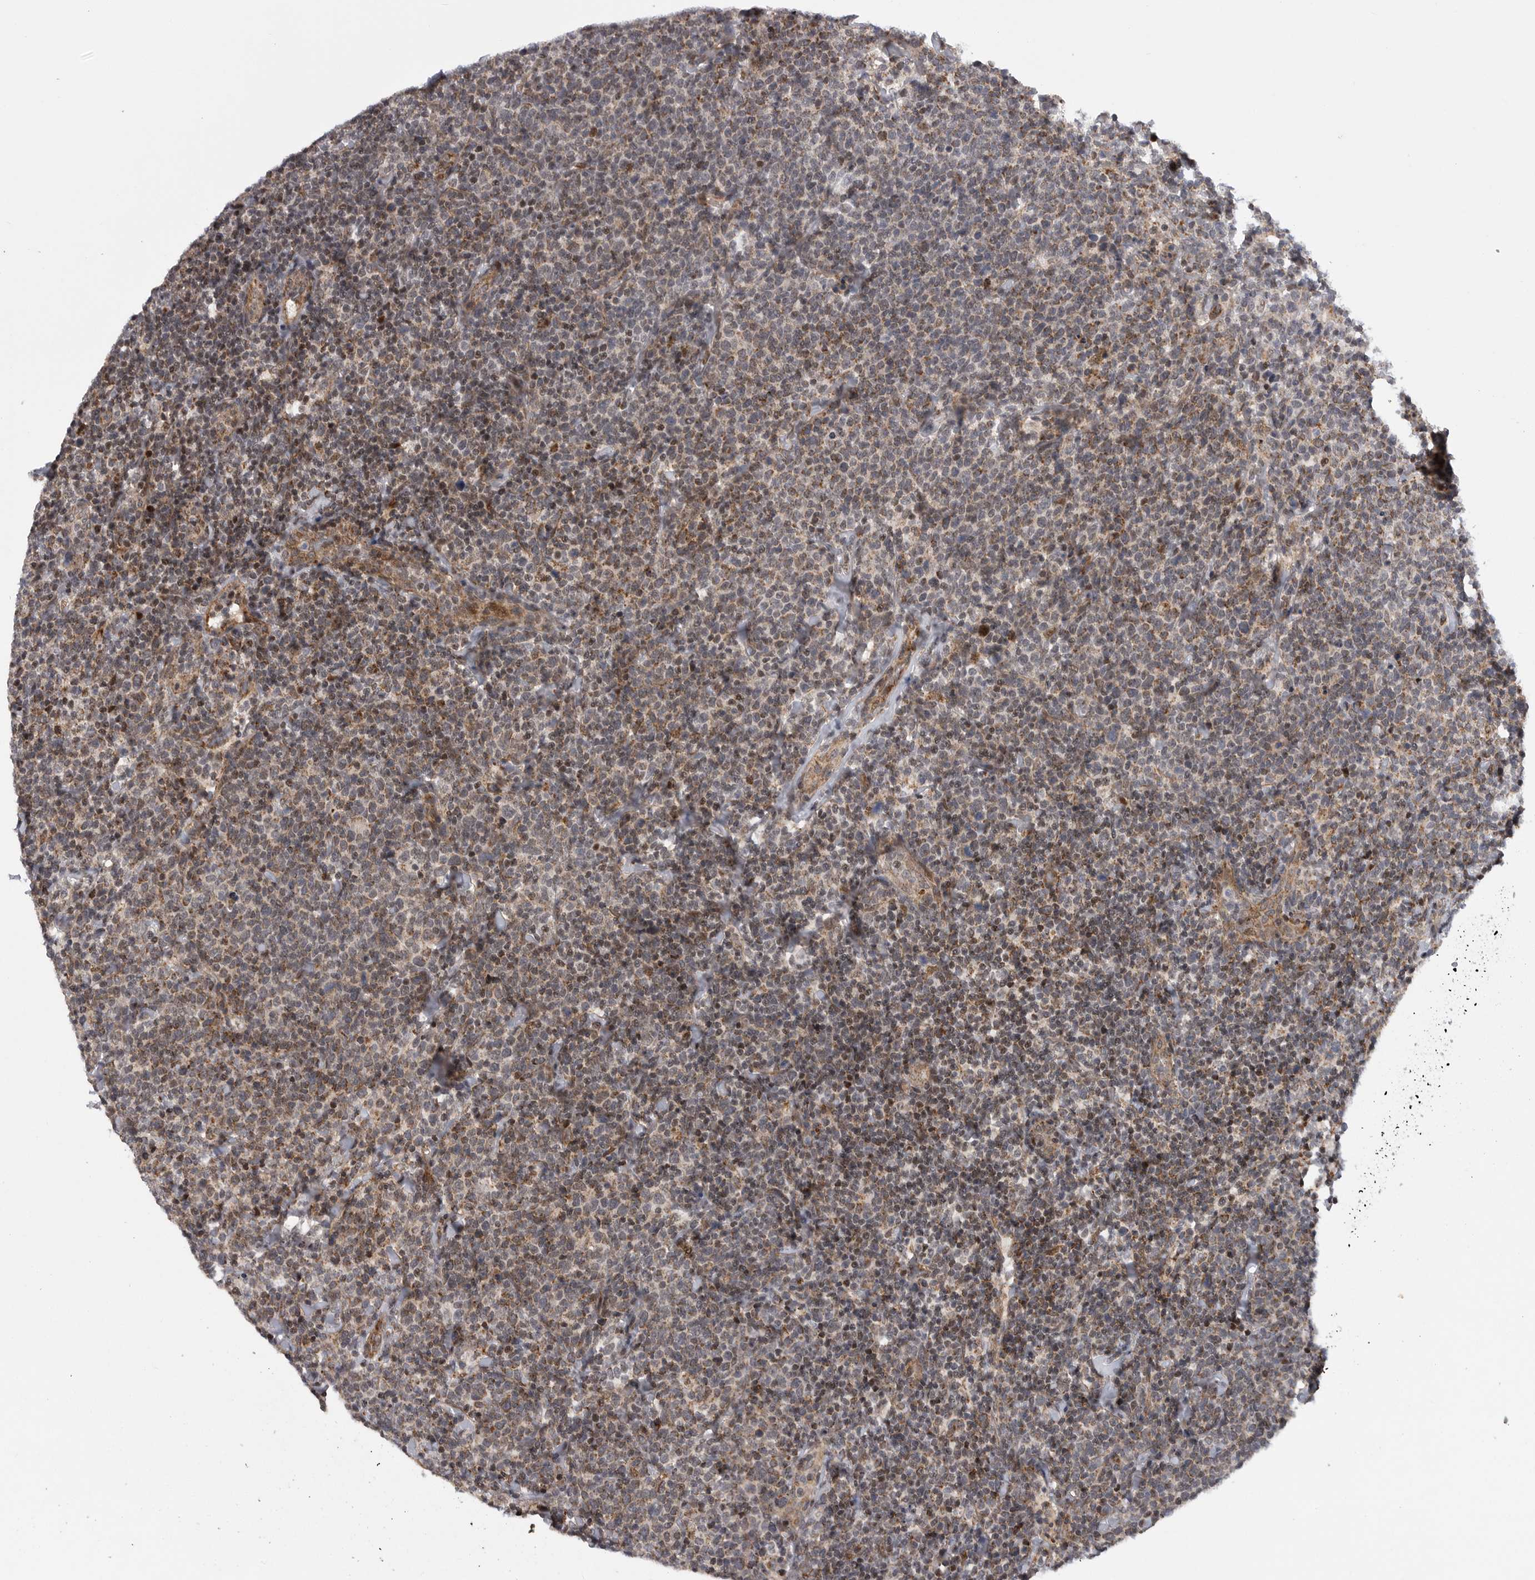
{"staining": {"intensity": "weak", "quantity": "25%-75%", "location": "cytoplasmic/membranous"}, "tissue": "lymphoma", "cell_type": "Tumor cells", "image_type": "cancer", "snomed": [{"axis": "morphology", "description": "Malignant lymphoma, non-Hodgkin's type, High grade"}, {"axis": "topography", "description": "Lymph node"}], "caption": "Immunohistochemical staining of lymphoma reveals low levels of weak cytoplasmic/membranous protein positivity in about 25%-75% of tumor cells. Using DAB (3,3'-diaminobenzidine) (brown) and hematoxylin (blue) stains, captured at high magnification using brightfield microscopy.", "gene": "TMPRSS11F", "patient": {"sex": "male", "age": 61}}